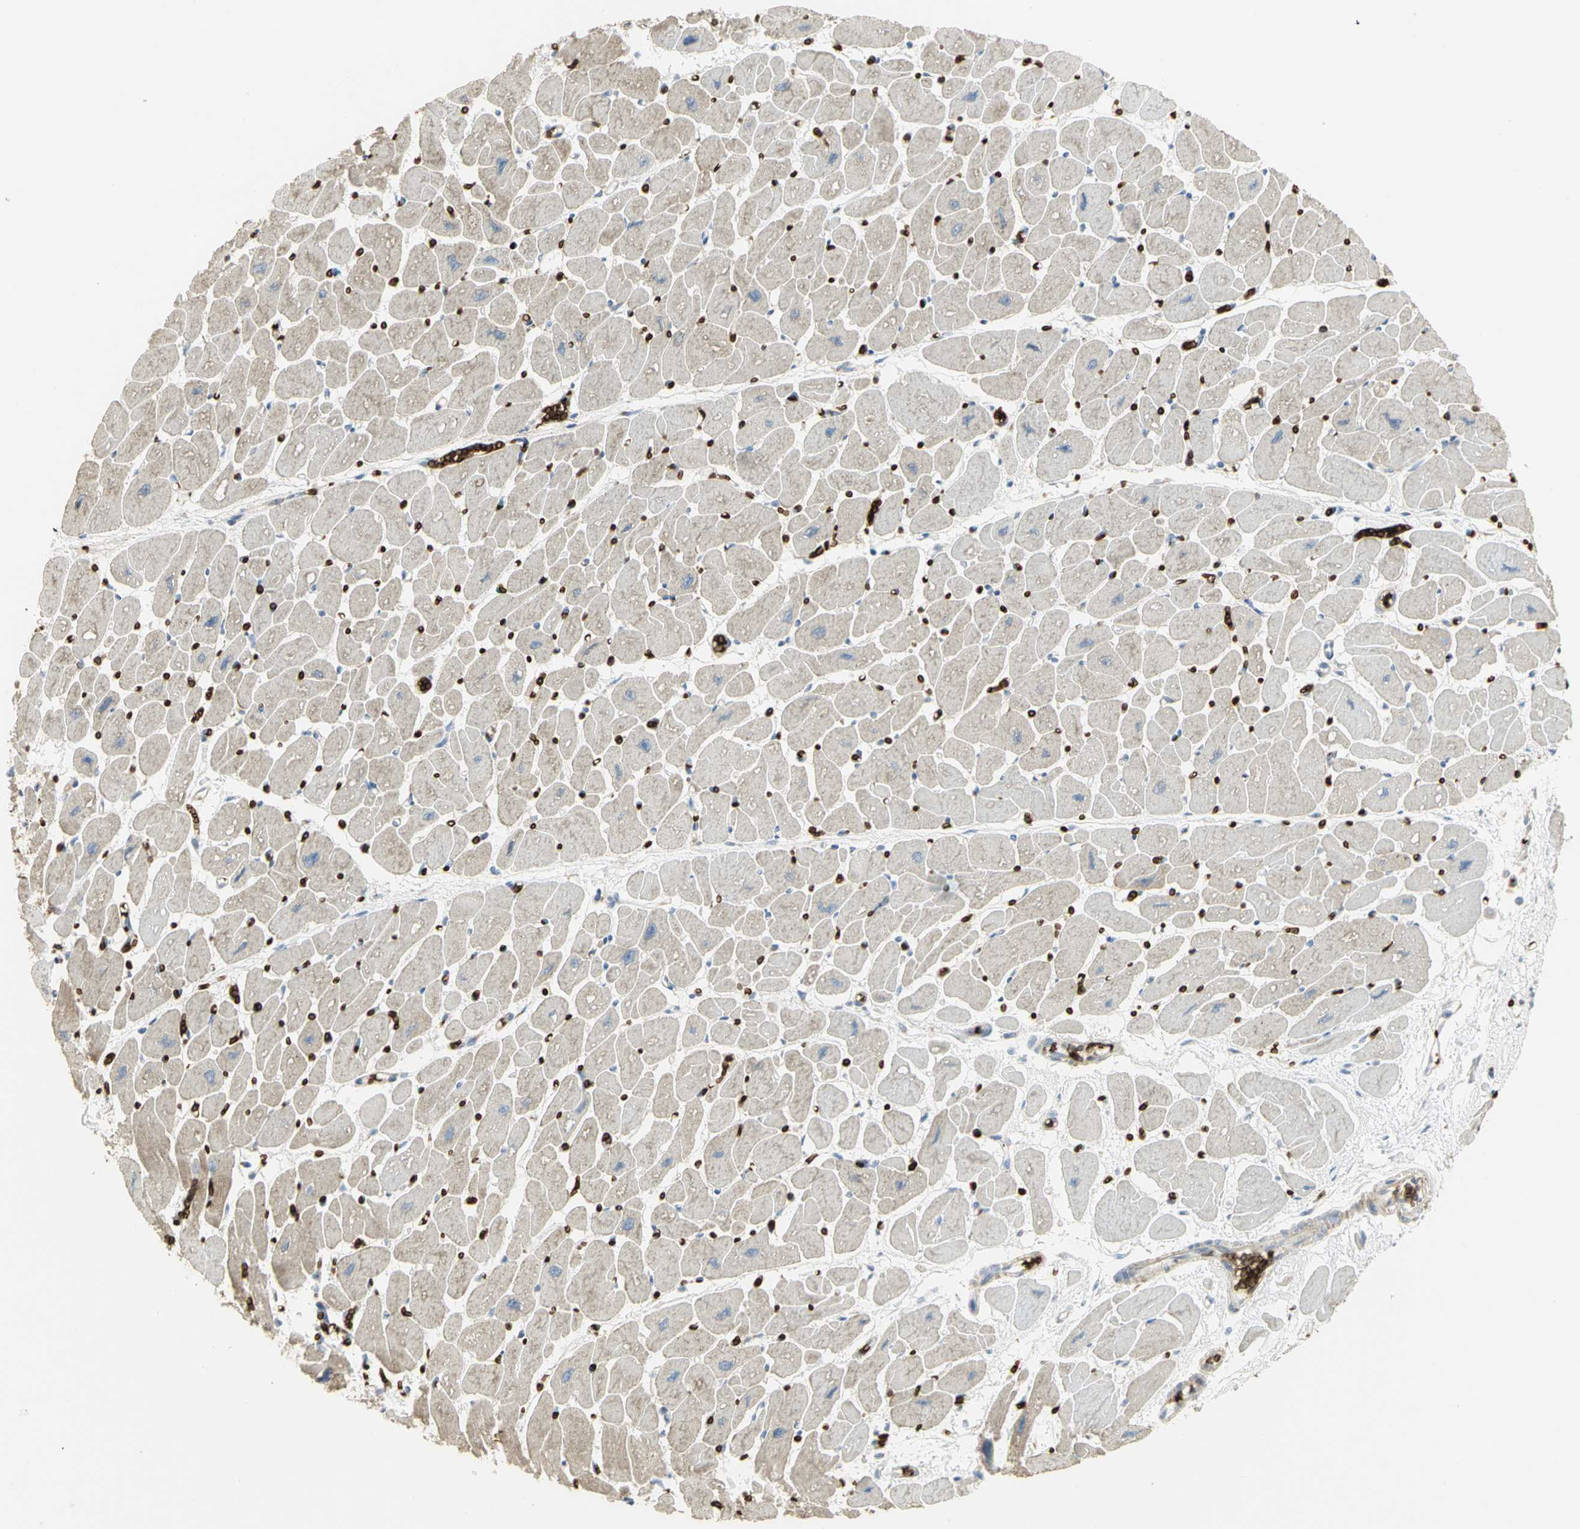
{"staining": {"intensity": "negative", "quantity": "none", "location": "none"}, "tissue": "heart muscle", "cell_type": "Cardiomyocytes", "image_type": "normal", "snomed": [{"axis": "morphology", "description": "Normal tissue, NOS"}, {"axis": "topography", "description": "Heart"}], "caption": "Immunohistochemistry of benign heart muscle displays no staining in cardiomyocytes. (Immunohistochemistry (ihc), brightfield microscopy, high magnification).", "gene": "ANK1", "patient": {"sex": "female", "age": 54}}